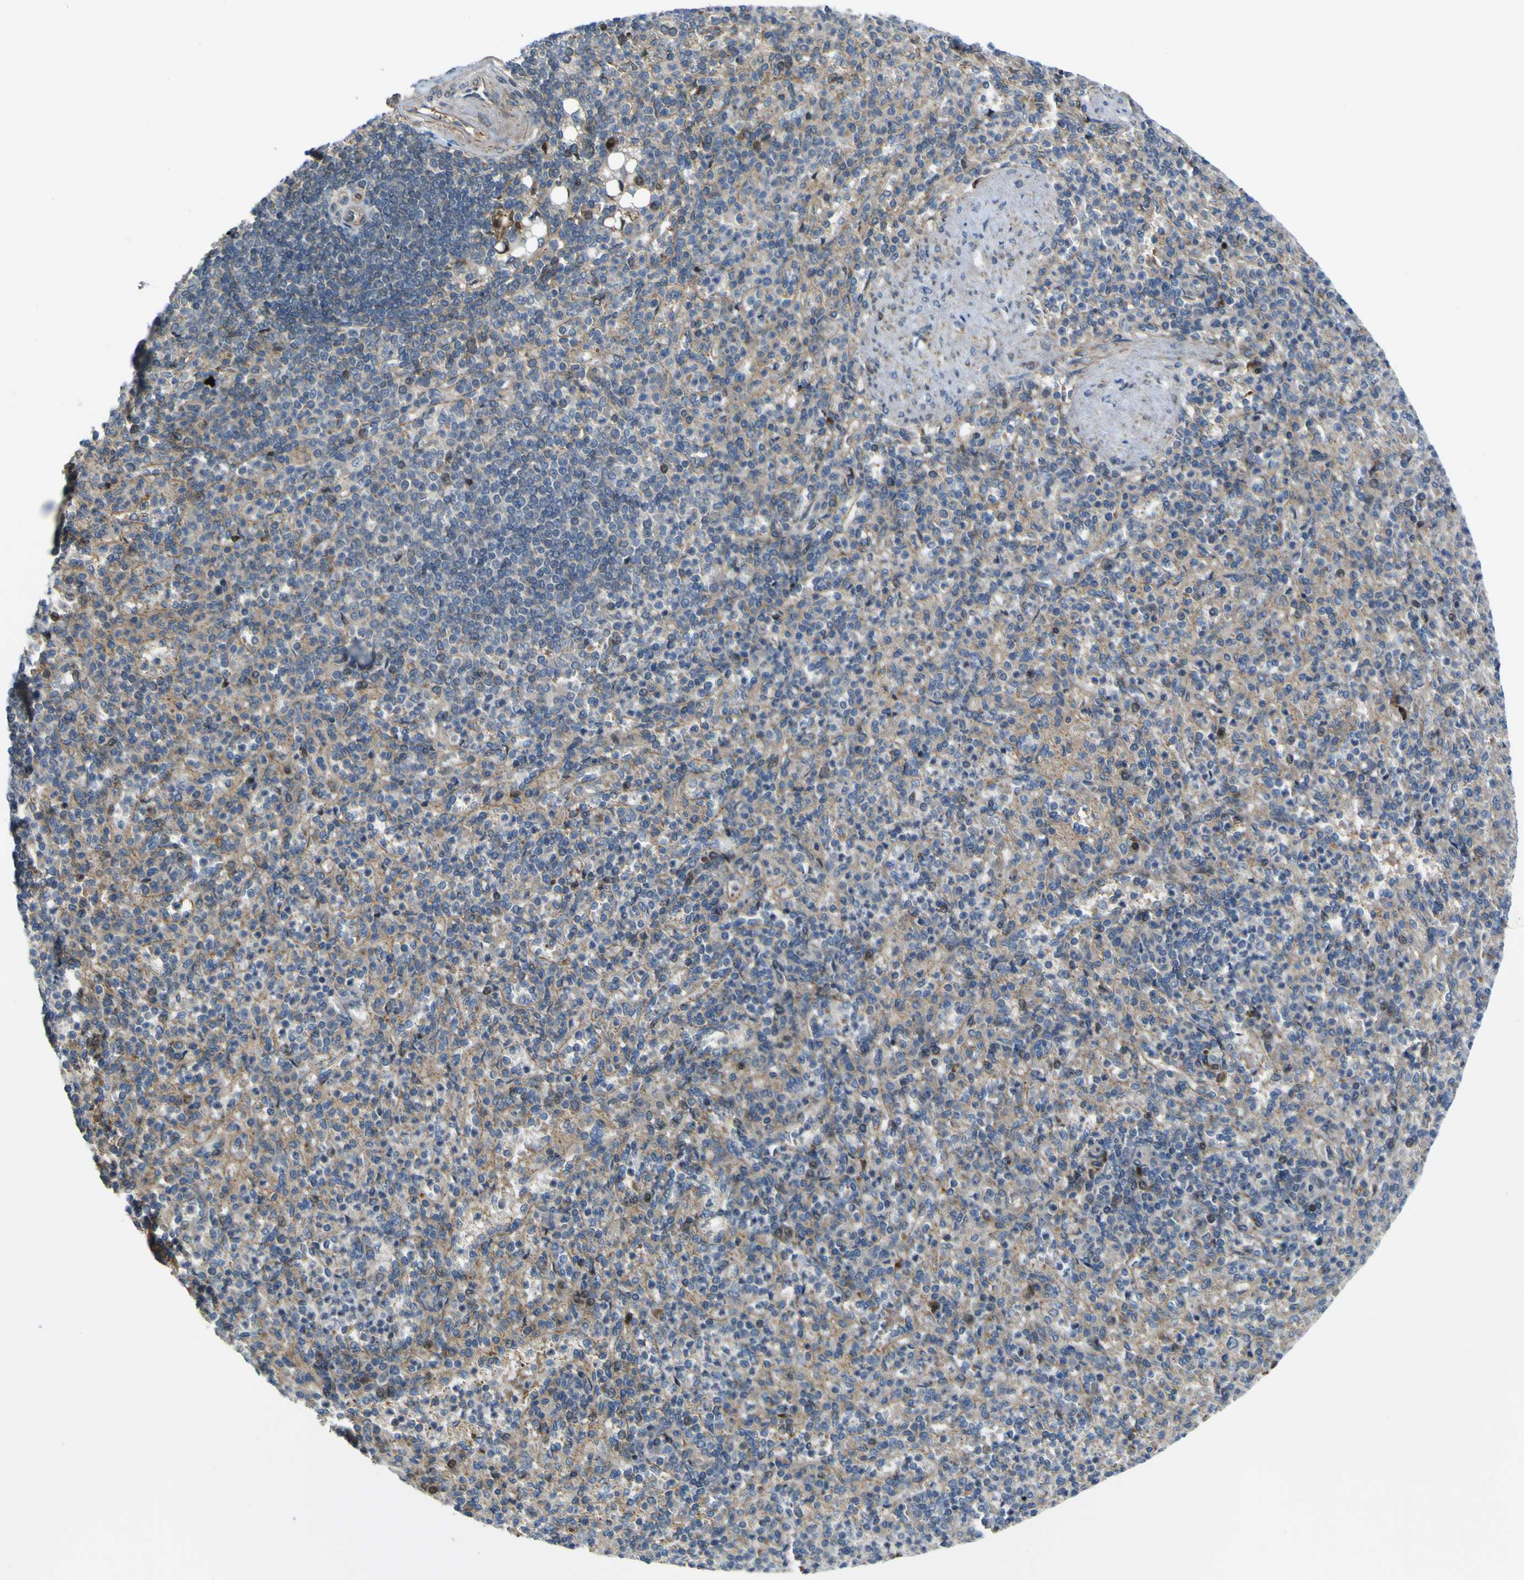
{"staining": {"intensity": "strong", "quantity": "<25%", "location": "cytoplasmic/membranous,nuclear"}, "tissue": "spleen", "cell_type": "Cells in red pulp", "image_type": "normal", "snomed": [{"axis": "morphology", "description": "Normal tissue, NOS"}, {"axis": "topography", "description": "Spleen"}], "caption": "Normal spleen shows strong cytoplasmic/membranous,nuclear expression in about <25% of cells in red pulp The protein of interest is stained brown, and the nuclei are stained in blue (DAB (3,3'-diaminobenzidine) IHC with brightfield microscopy, high magnification)..", "gene": "KDM7A", "patient": {"sex": "female", "age": 74}}